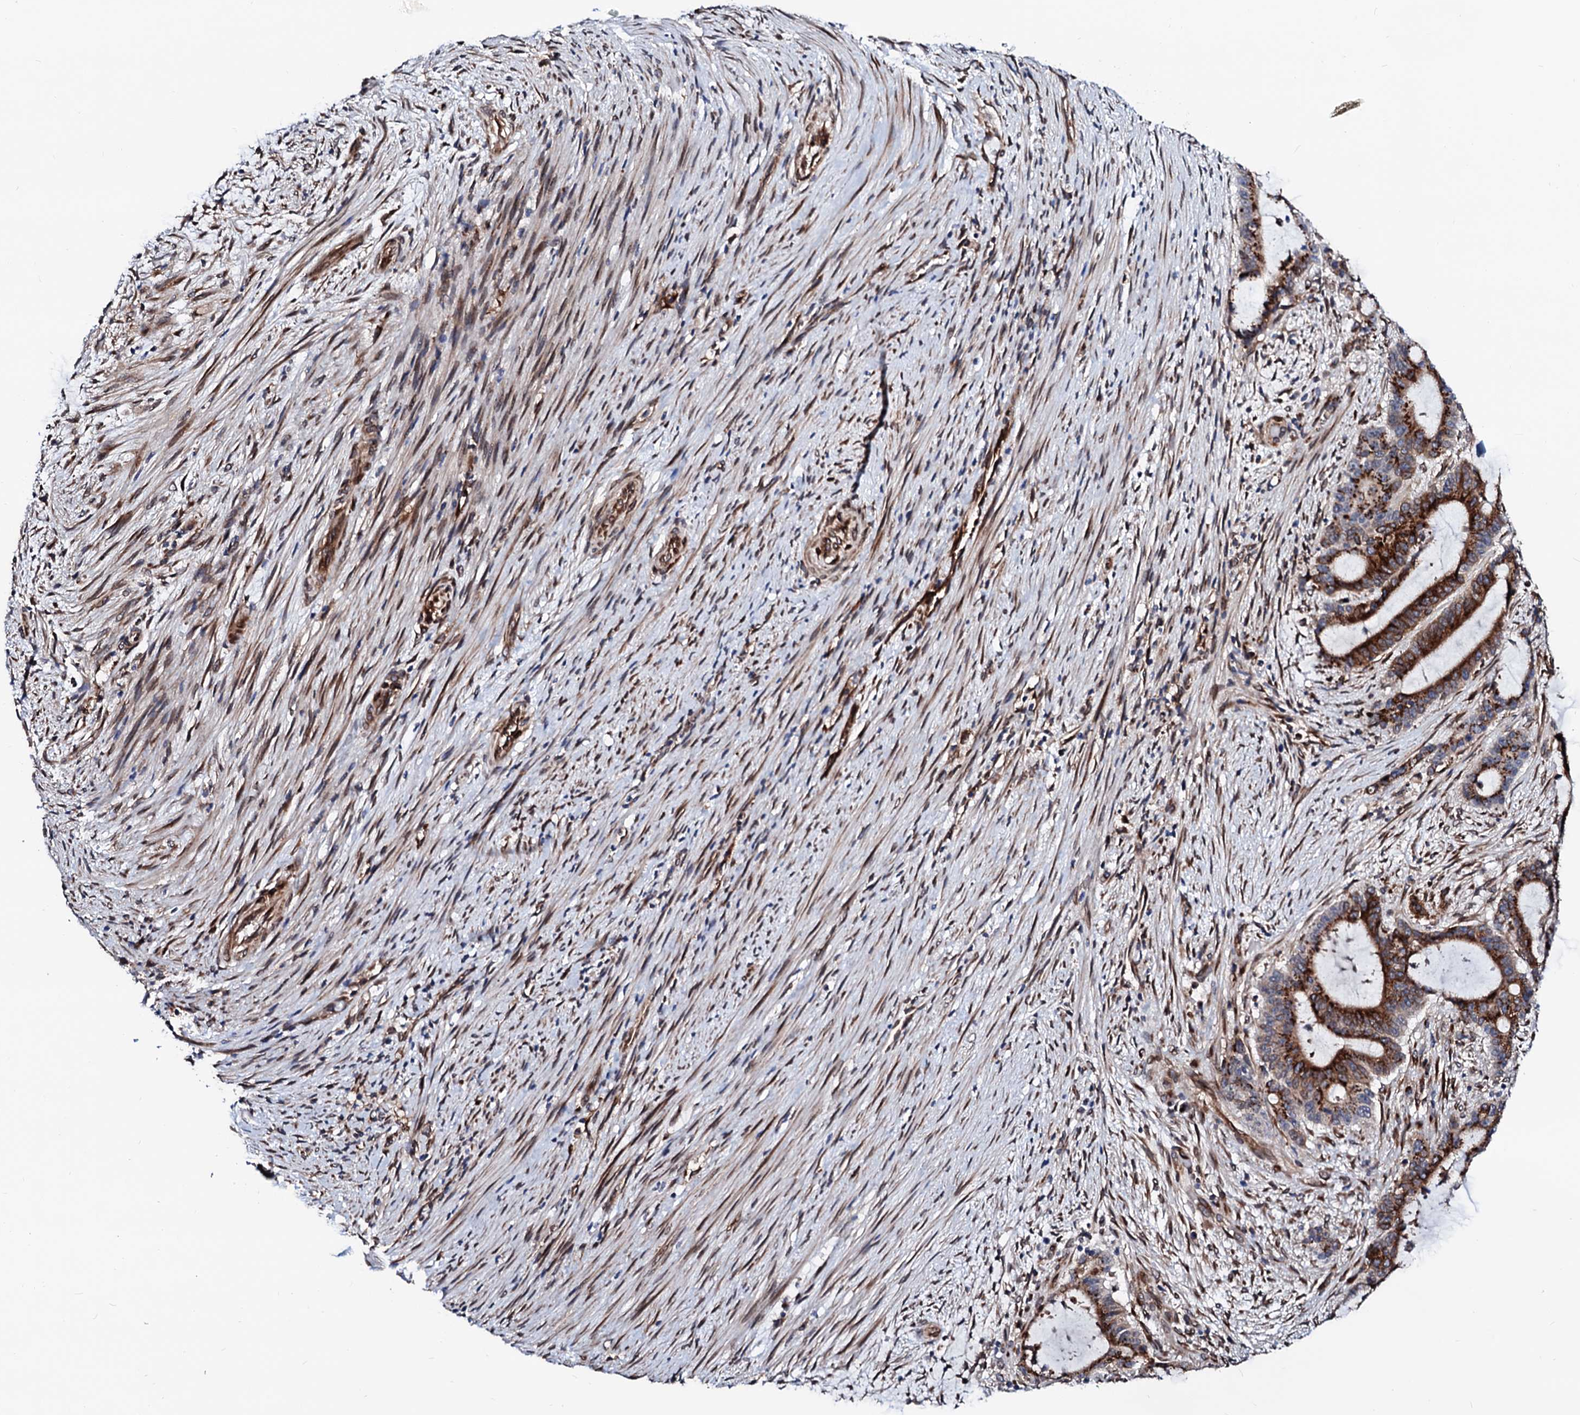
{"staining": {"intensity": "strong", "quantity": ">75%", "location": "cytoplasmic/membranous"}, "tissue": "liver cancer", "cell_type": "Tumor cells", "image_type": "cancer", "snomed": [{"axis": "morphology", "description": "Normal tissue, NOS"}, {"axis": "morphology", "description": "Cholangiocarcinoma"}, {"axis": "topography", "description": "Liver"}, {"axis": "topography", "description": "Peripheral nerve tissue"}], "caption": "This is a micrograph of immunohistochemistry (IHC) staining of liver cancer (cholangiocarcinoma), which shows strong positivity in the cytoplasmic/membranous of tumor cells.", "gene": "TMCO3", "patient": {"sex": "female", "age": 73}}